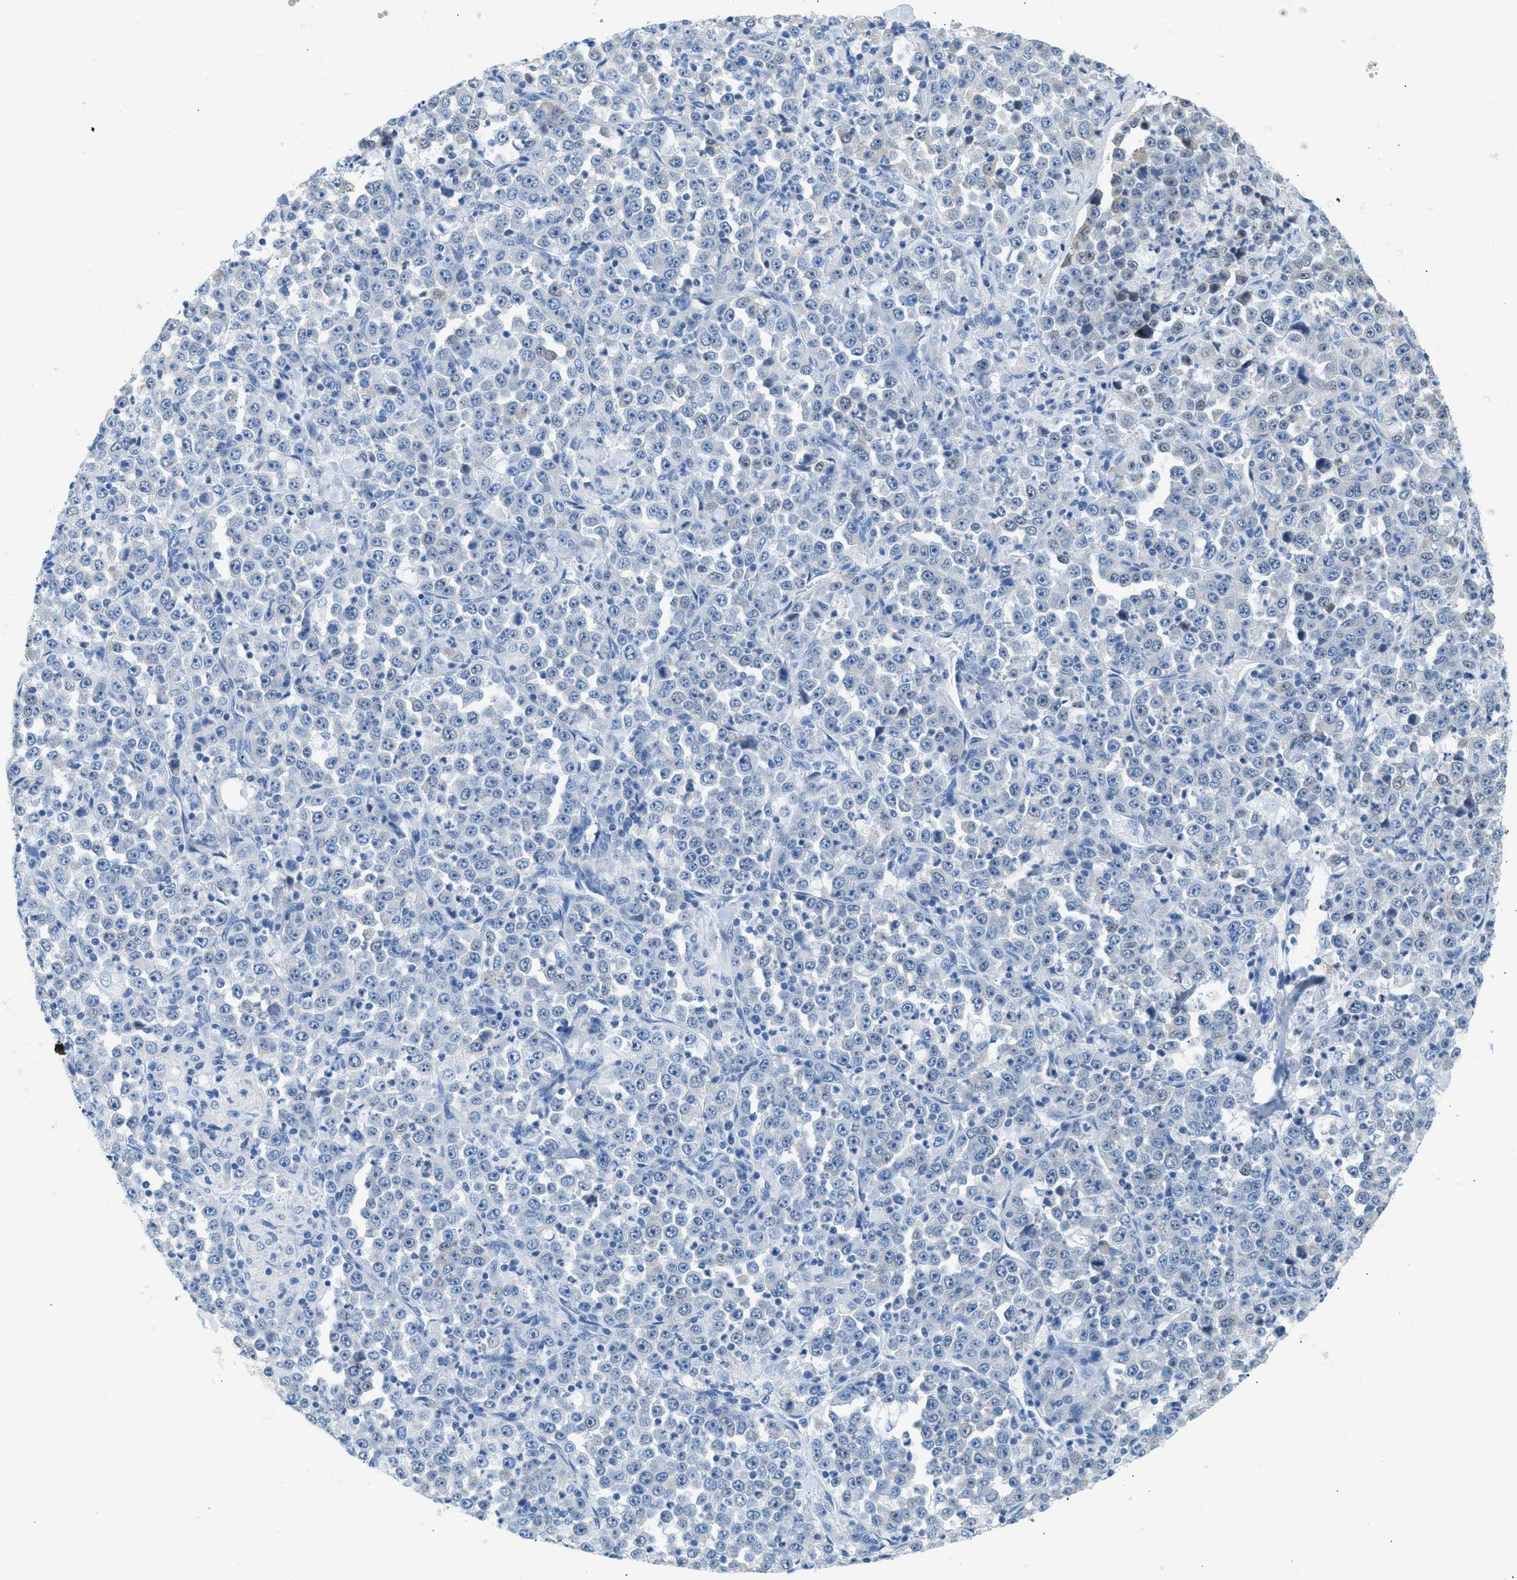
{"staining": {"intensity": "negative", "quantity": "none", "location": "none"}, "tissue": "stomach cancer", "cell_type": "Tumor cells", "image_type": "cancer", "snomed": [{"axis": "morphology", "description": "Normal tissue, NOS"}, {"axis": "morphology", "description": "Adenocarcinoma, NOS"}, {"axis": "topography", "description": "Stomach, upper"}, {"axis": "topography", "description": "Stomach"}], "caption": "DAB (3,3'-diaminobenzidine) immunohistochemical staining of stomach cancer (adenocarcinoma) demonstrates no significant expression in tumor cells.", "gene": "SPAM1", "patient": {"sex": "male", "age": 59}}